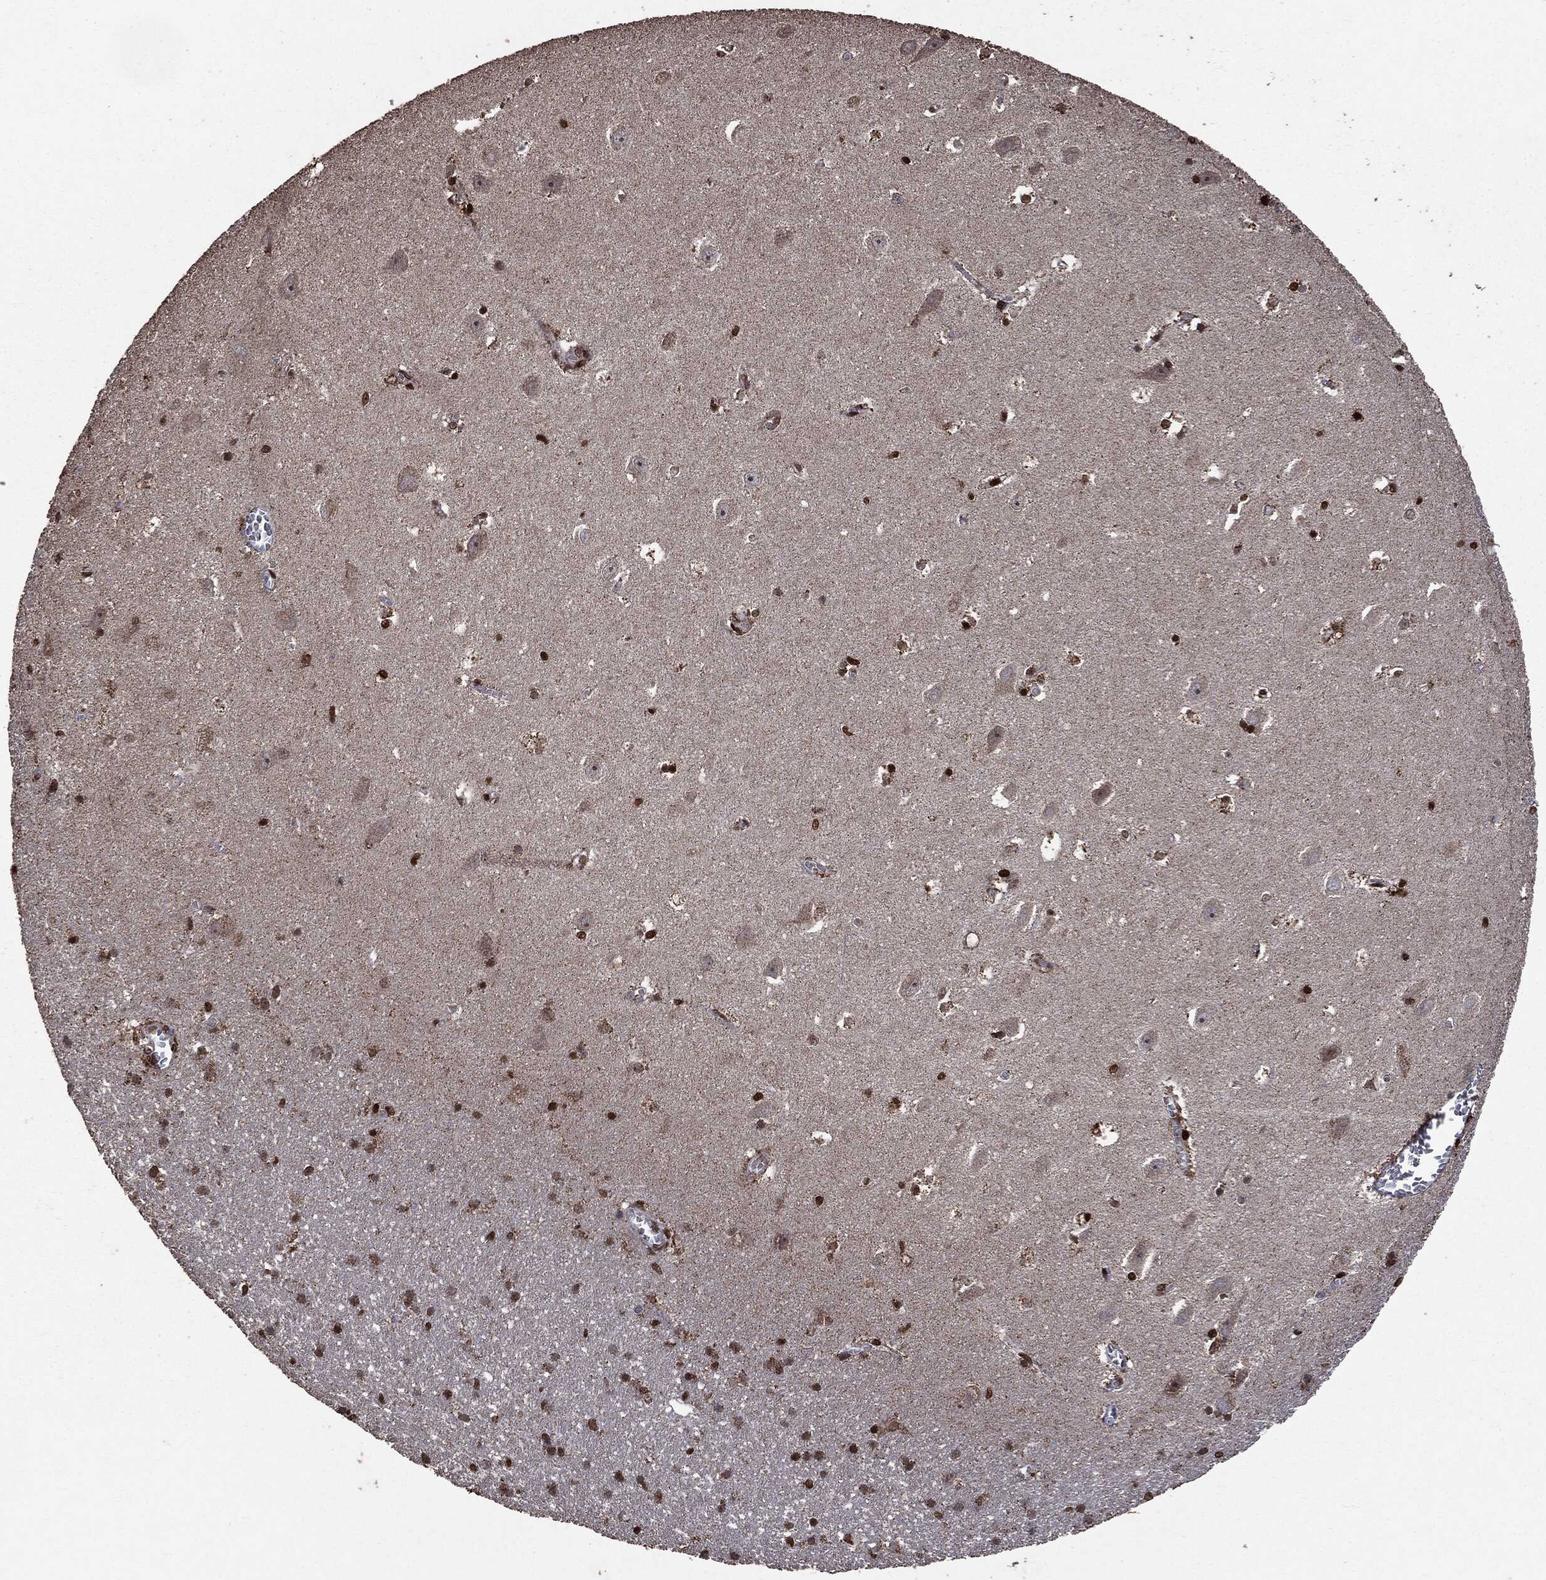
{"staining": {"intensity": "strong", "quantity": ">75%", "location": "nuclear"}, "tissue": "hippocampus", "cell_type": "Glial cells", "image_type": "normal", "snomed": [{"axis": "morphology", "description": "Normal tissue, NOS"}, {"axis": "topography", "description": "Hippocampus"}], "caption": "Hippocampus stained with DAB (3,3'-diaminobenzidine) immunohistochemistry shows high levels of strong nuclear positivity in about >75% of glial cells.", "gene": "PPP6R2", "patient": {"sex": "female", "age": 64}}